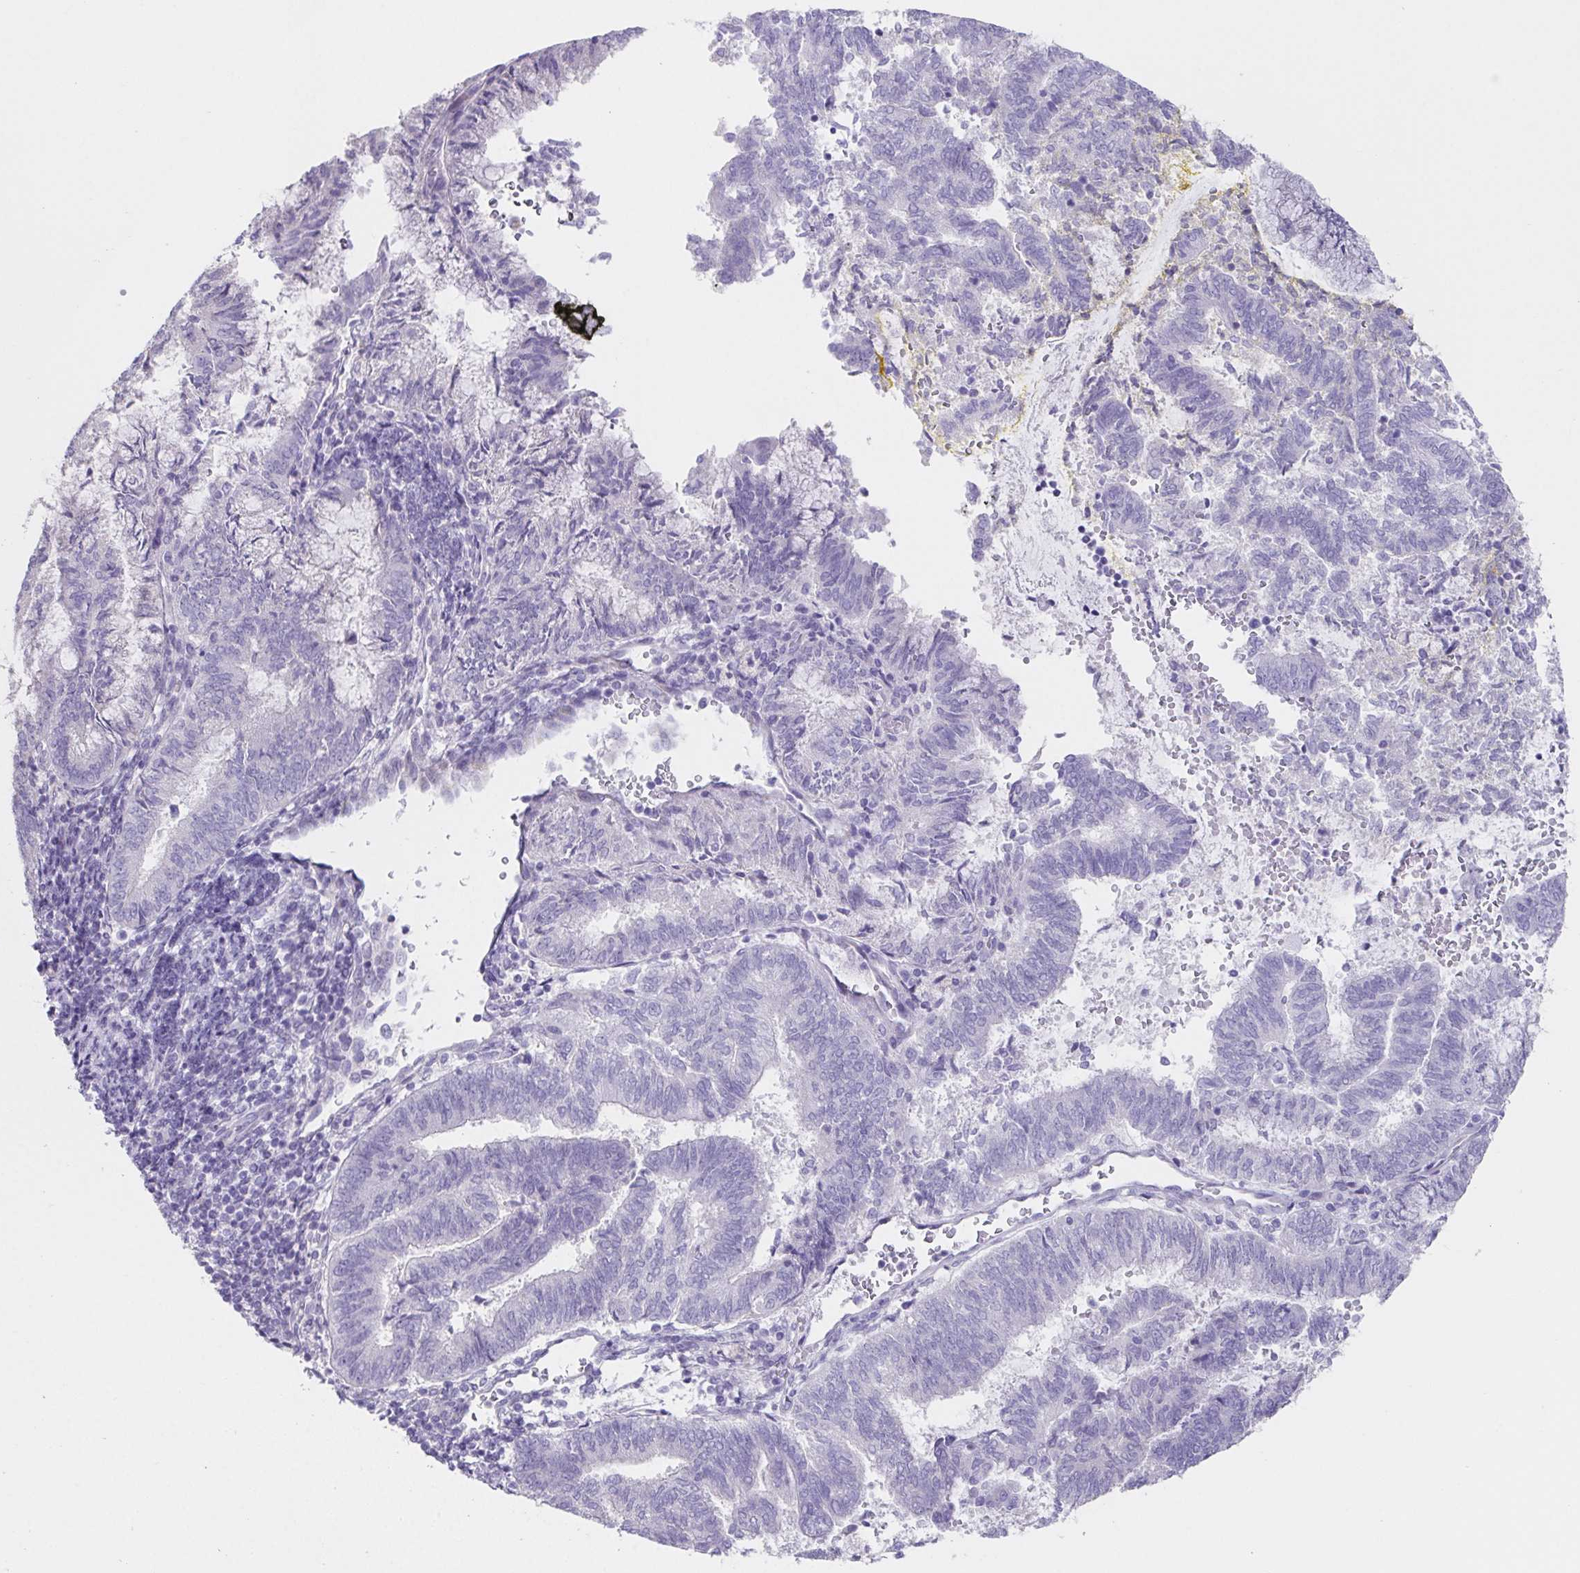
{"staining": {"intensity": "negative", "quantity": "none", "location": "none"}, "tissue": "endometrial cancer", "cell_type": "Tumor cells", "image_type": "cancer", "snomed": [{"axis": "morphology", "description": "Adenocarcinoma, NOS"}, {"axis": "topography", "description": "Endometrium"}], "caption": "This image is of adenocarcinoma (endometrial) stained with immunohistochemistry to label a protein in brown with the nuclei are counter-stained blue. There is no staining in tumor cells.", "gene": "HDGFL1", "patient": {"sex": "female", "age": 65}}